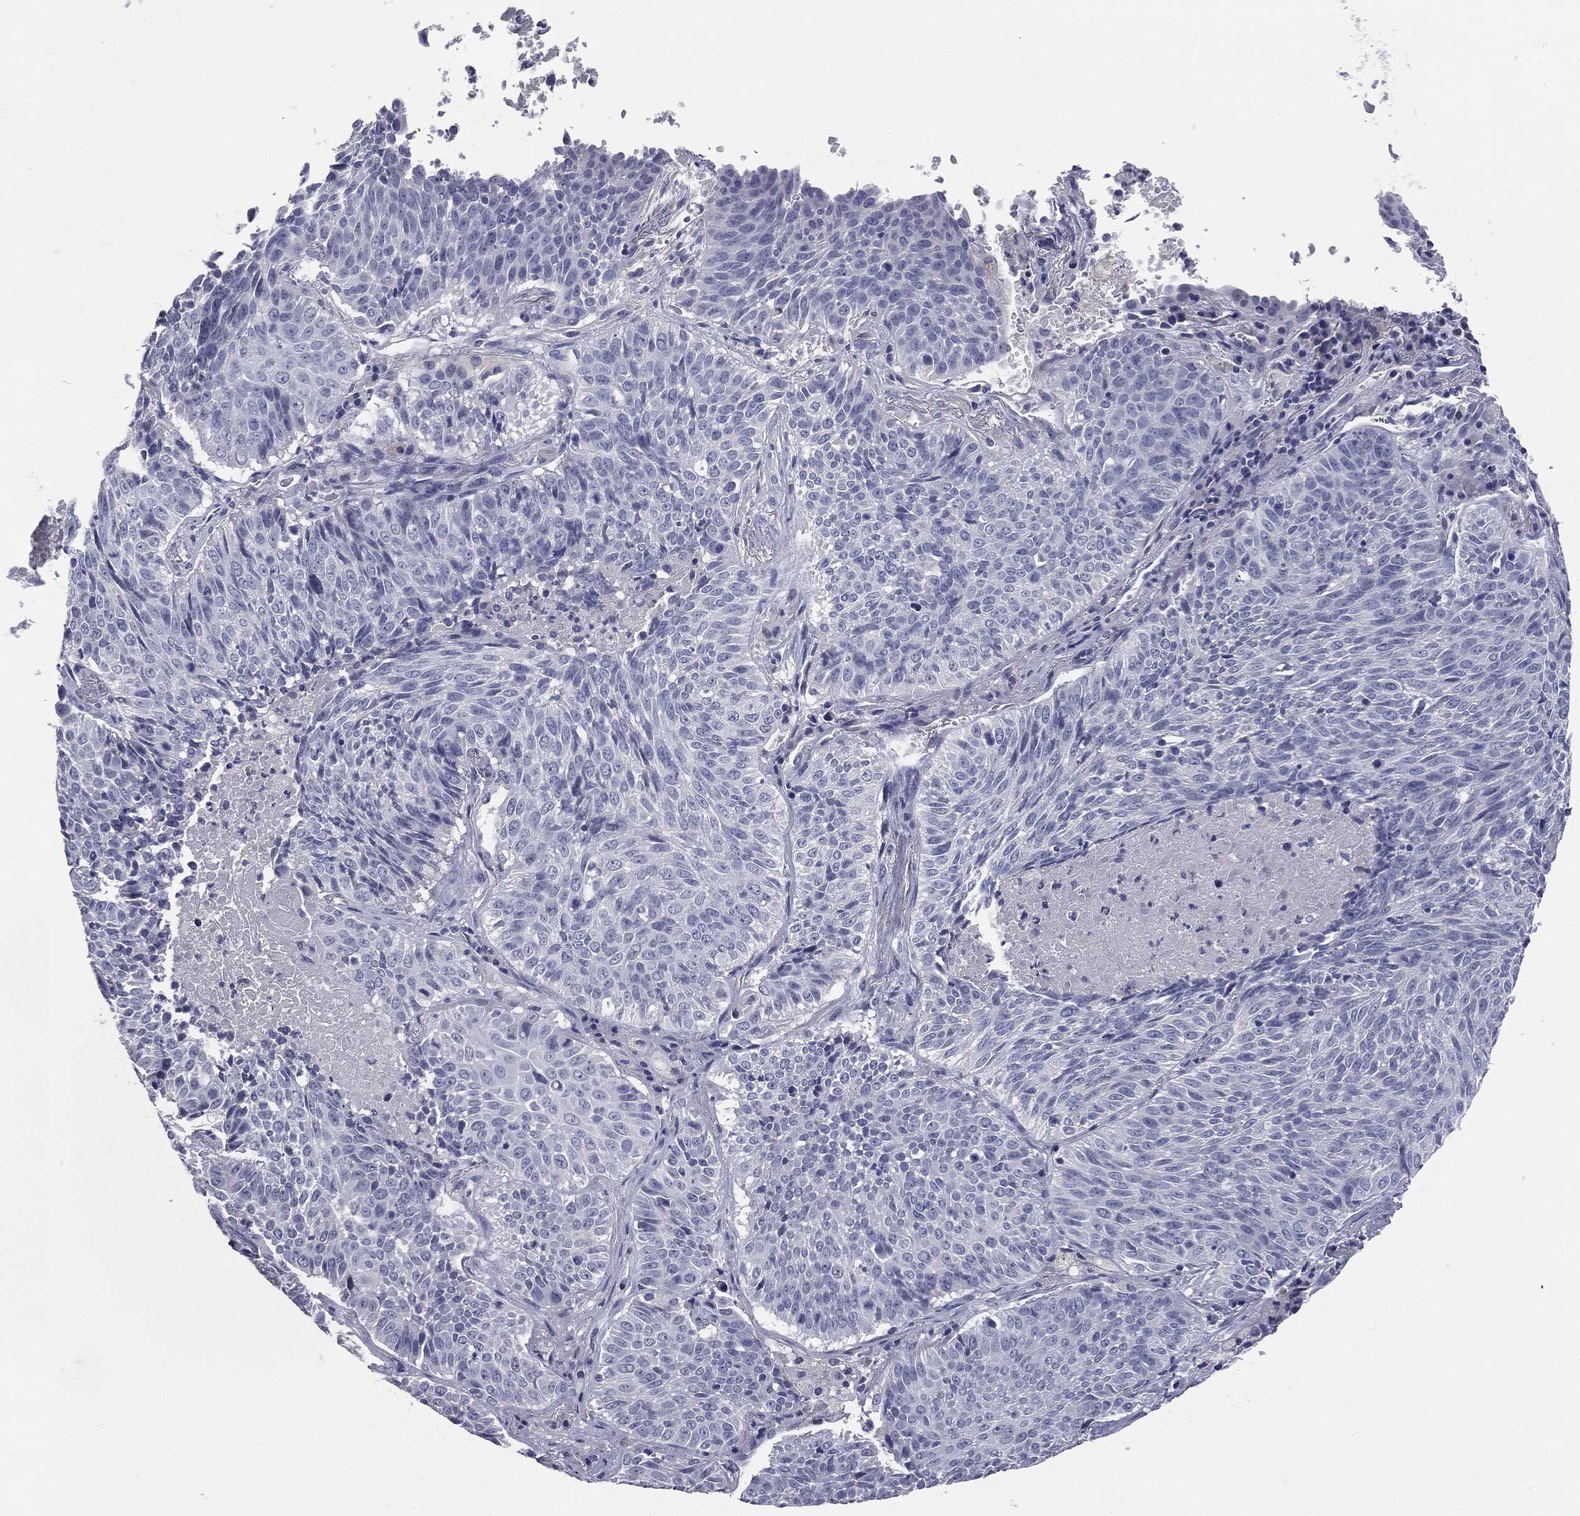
{"staining": {"intensity": "negative", "quantity": "none", "location": "none"}, "tissue": "lung cancer", "cell_type": "Tumor cells", "image_type": "cancer", "snomed": [{"axis": "morphology", "description": "Squamous cell carcinoma, NOS"}, {"axis": "topography", "description": "Lung"}], "caption": "Human lung cancer stained for a protein using immunohistochemistry exhibits no positivity in tumor cells.", "gene": "AFP", "patient": {"sex": "male", "age": 64}}